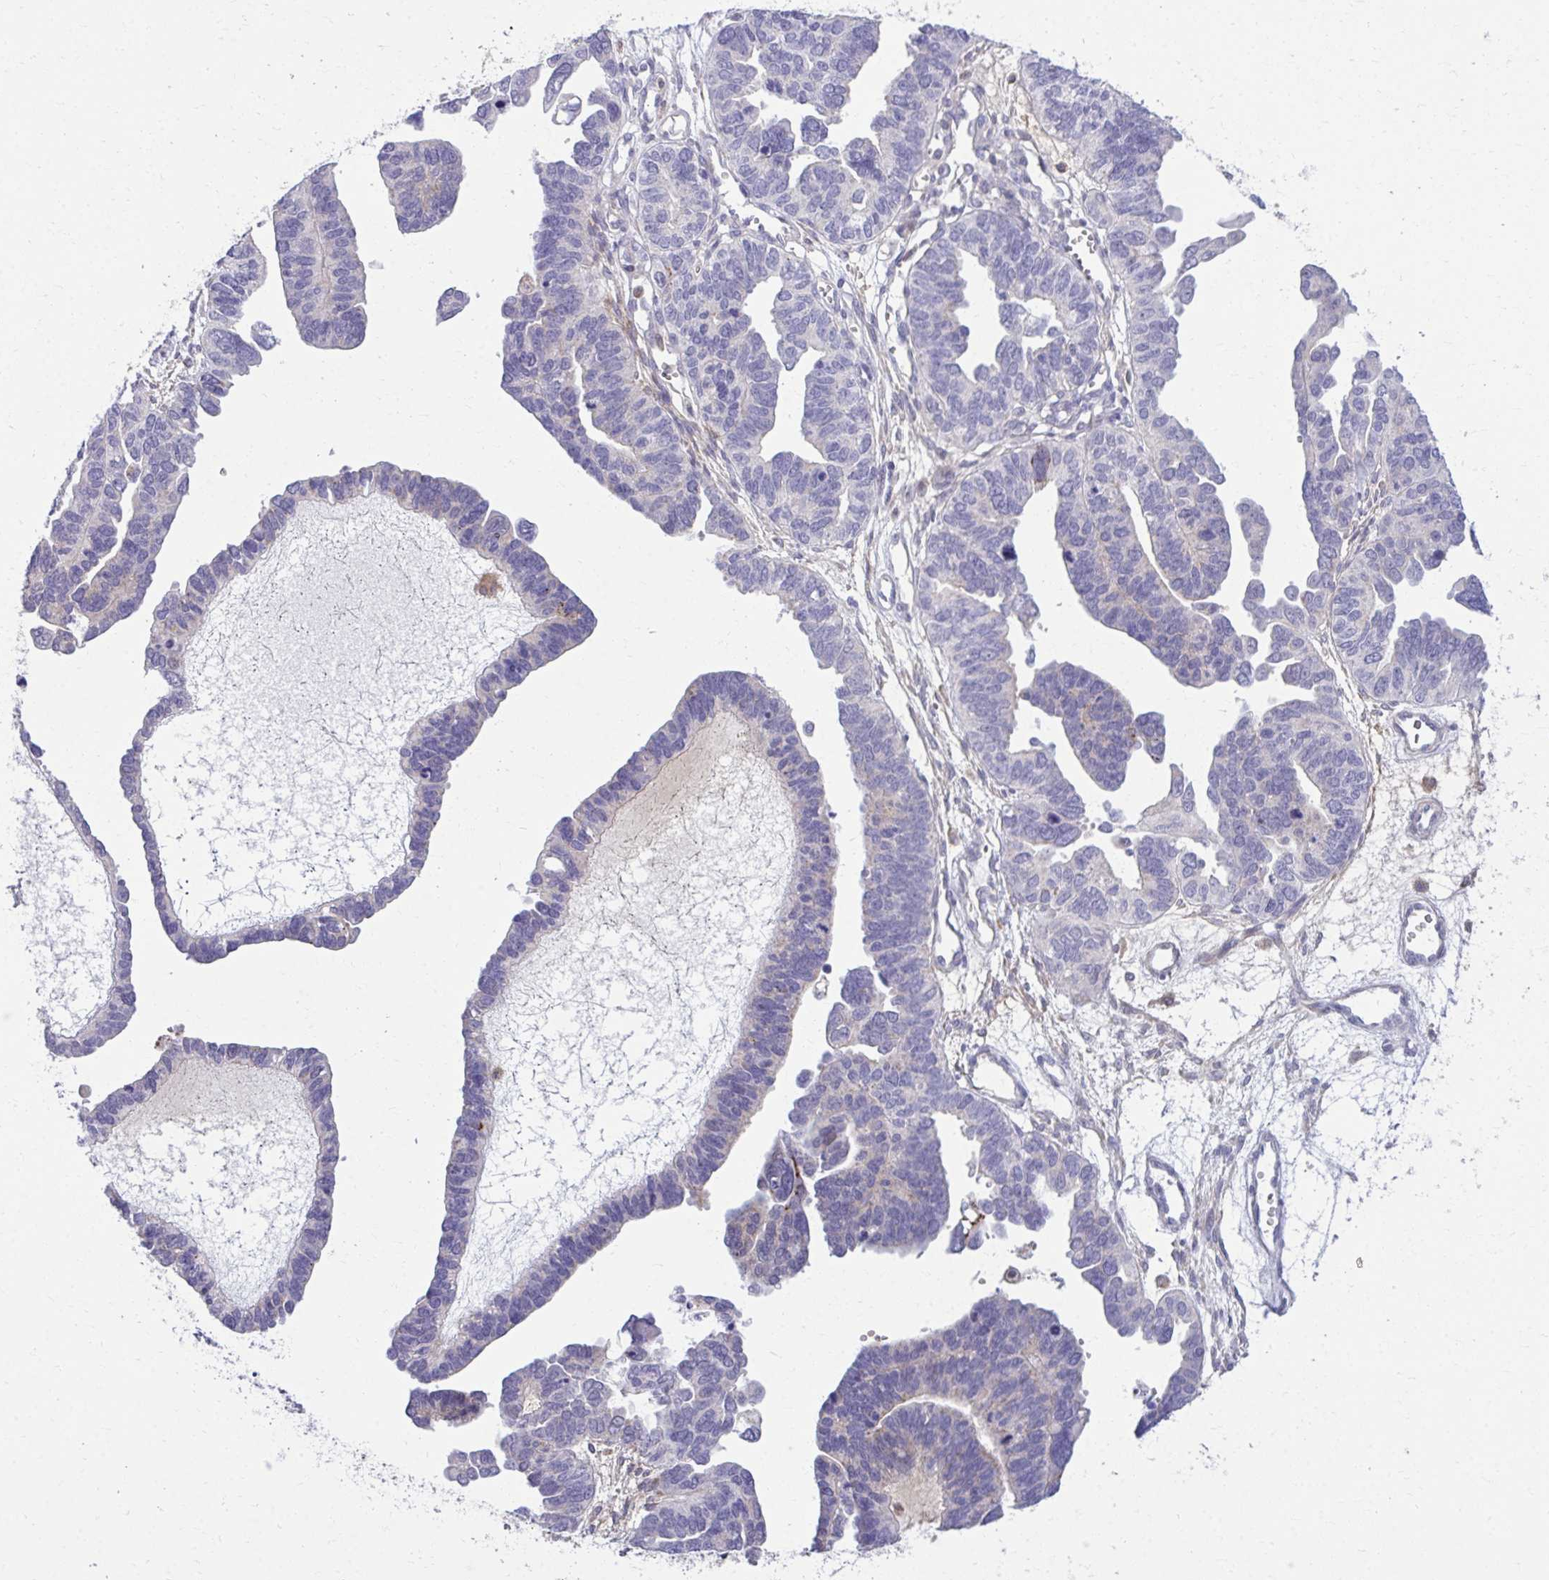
{"staining": {"intensity": "negative", "quantity": "none", "location": "none"}, "tissue": "ovarian cancer", "cell_type": "Tumor cells", "image_type": "cancer", "snomed": [{"axis": "morphology", "description": "Cystadenocarcinoma, serous, NOS"}, {"axis": "topography", "description": "Ovary"}], "caption": "This is an immunohistochemistry (IHC) micrograph of human ovarian cancer. There is no staining in tumor cells.", "gene": "C16orf54", "patient": {"sex": "female", "age": 51}}